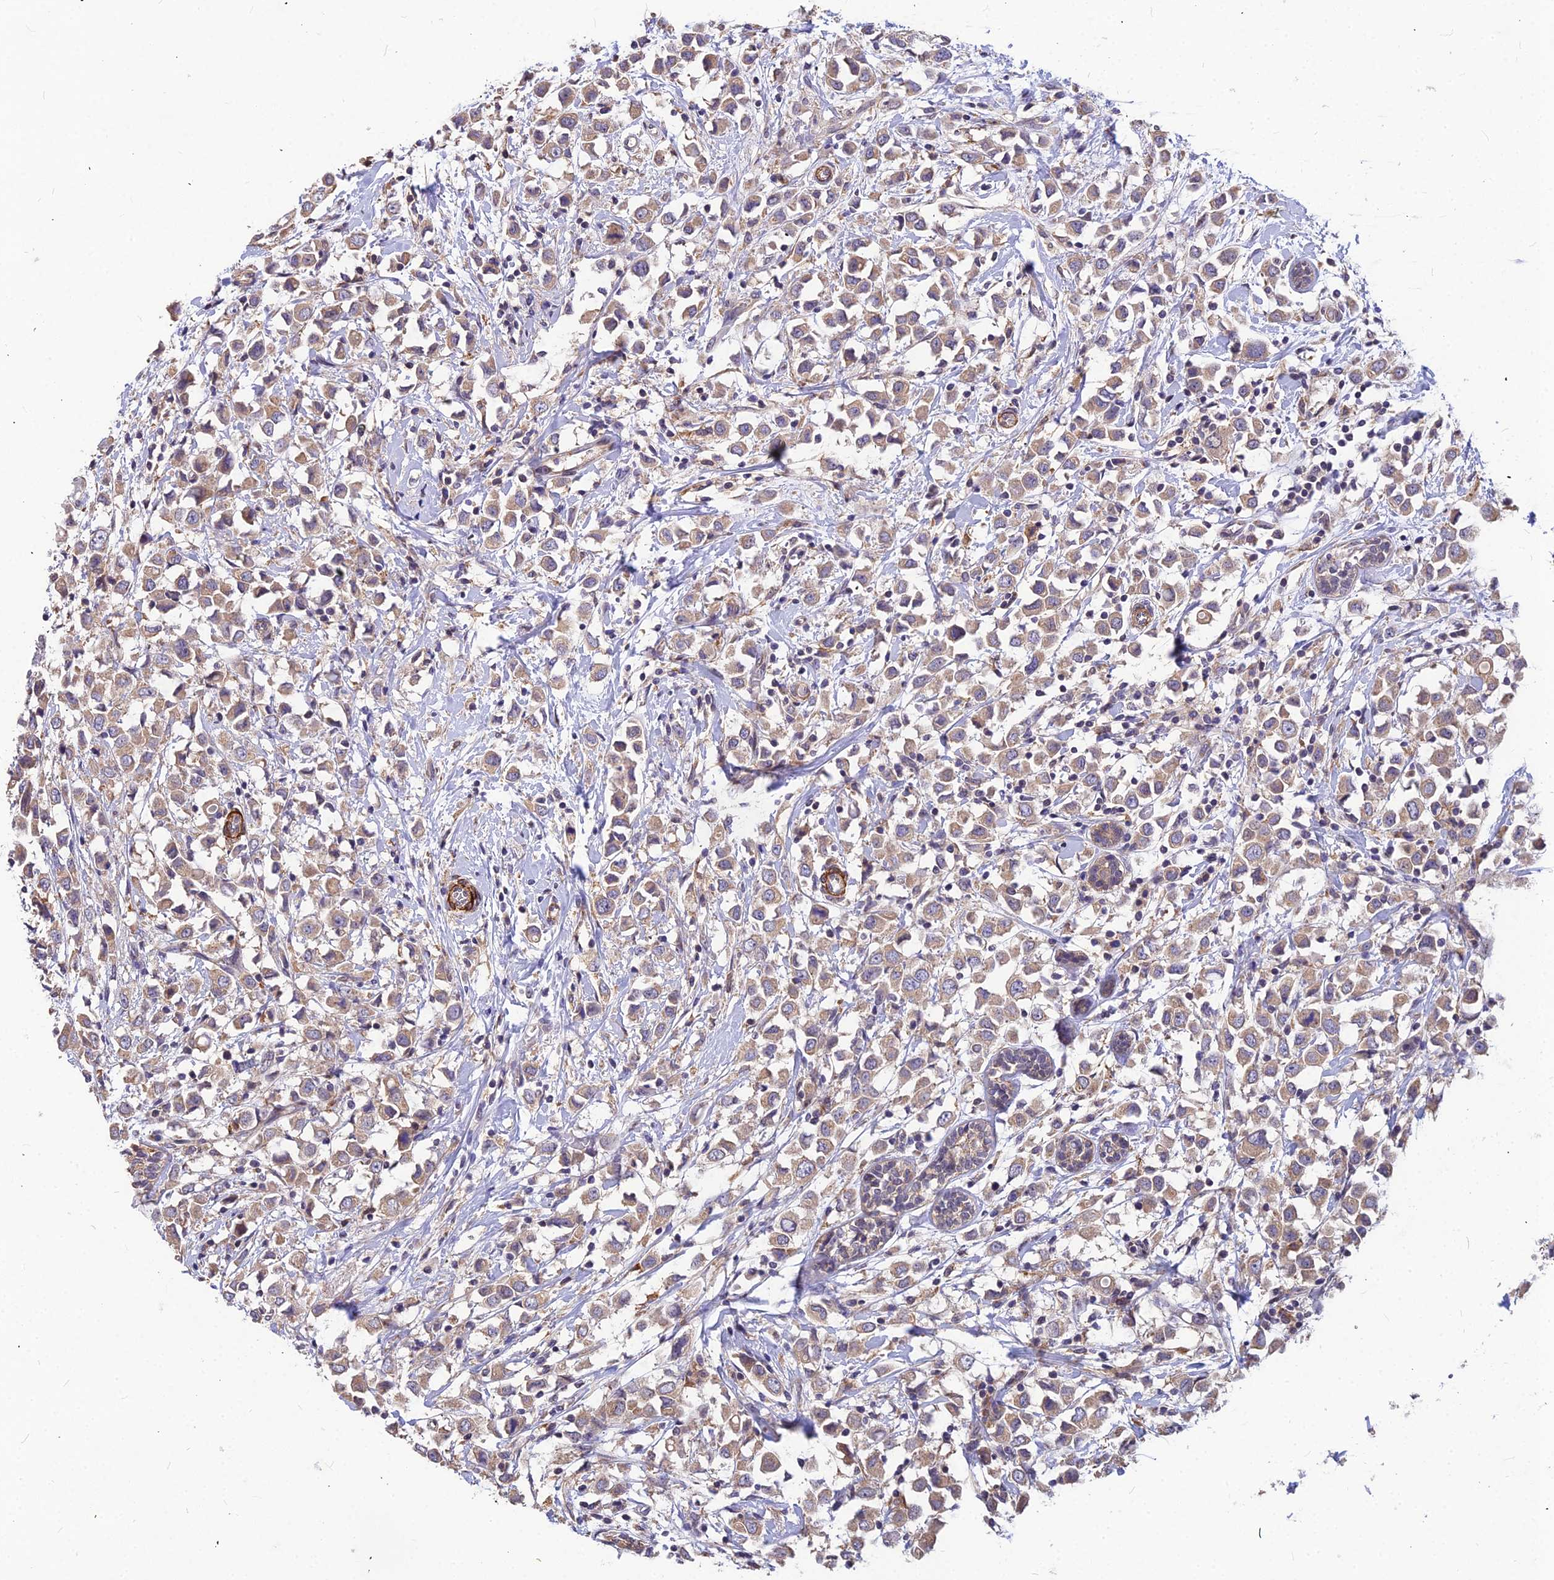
{"staining": {"intensity": "weak", "quantity": "25%-75%", "location": "cytoplasmic/membranous"}, "tissue": "breast cancer", "cell_type": "Tumor cells", "image_type": "cancer", "snomed": [{"axis": "morphology", "description": "Duct carcinoma"}, {"axis": "topography", "description": "Breast"}], "caption": "Breast cancer stained with a brown dye shows weak cytoplasmic/membranous positive positivity in approximately 25%-75% of tumor cells.", "gene": "LEKR1", "patient": {"sex": "female", "age": 61}}